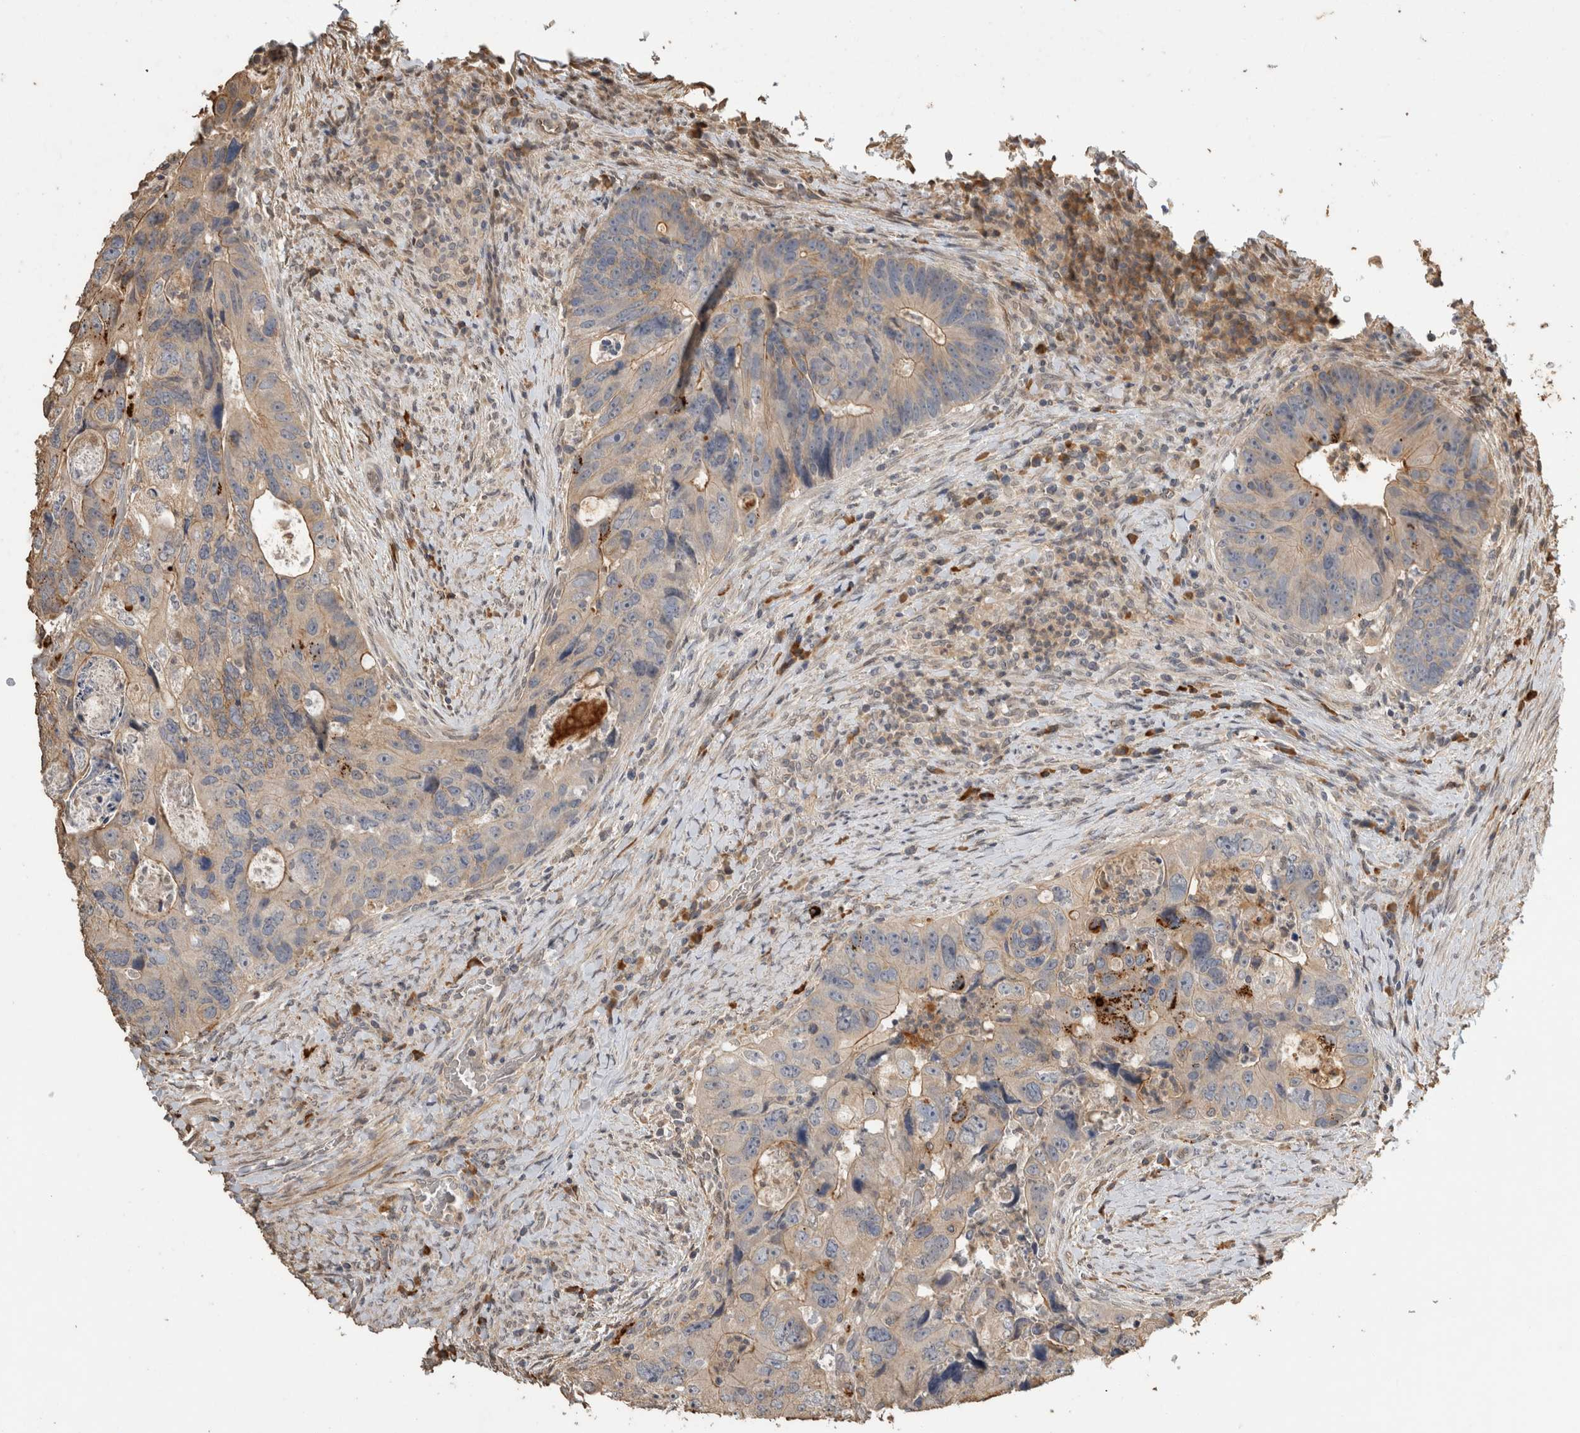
{"staining": {"intensity": "moderate", "quantity": "<25%", "location": "cytoplasmic/membranous"}, "tissue": "colorectal cancer", "cell_type": "Tumor cells", "image_type": "cancer", "snomed": [{"axis": "morphology", "description": "Adenocarcinoma, NOS"}, {"axis": "topography", "description": "Rectum"}], "caption": "Human colorectal cancer stained with a brown dye demonstrates moderate cytoplasmic/membranous positive staining in about <25% of tumor cells.", "gene": "RHPN1", "patient": {"sex": "male", "age": 59}}